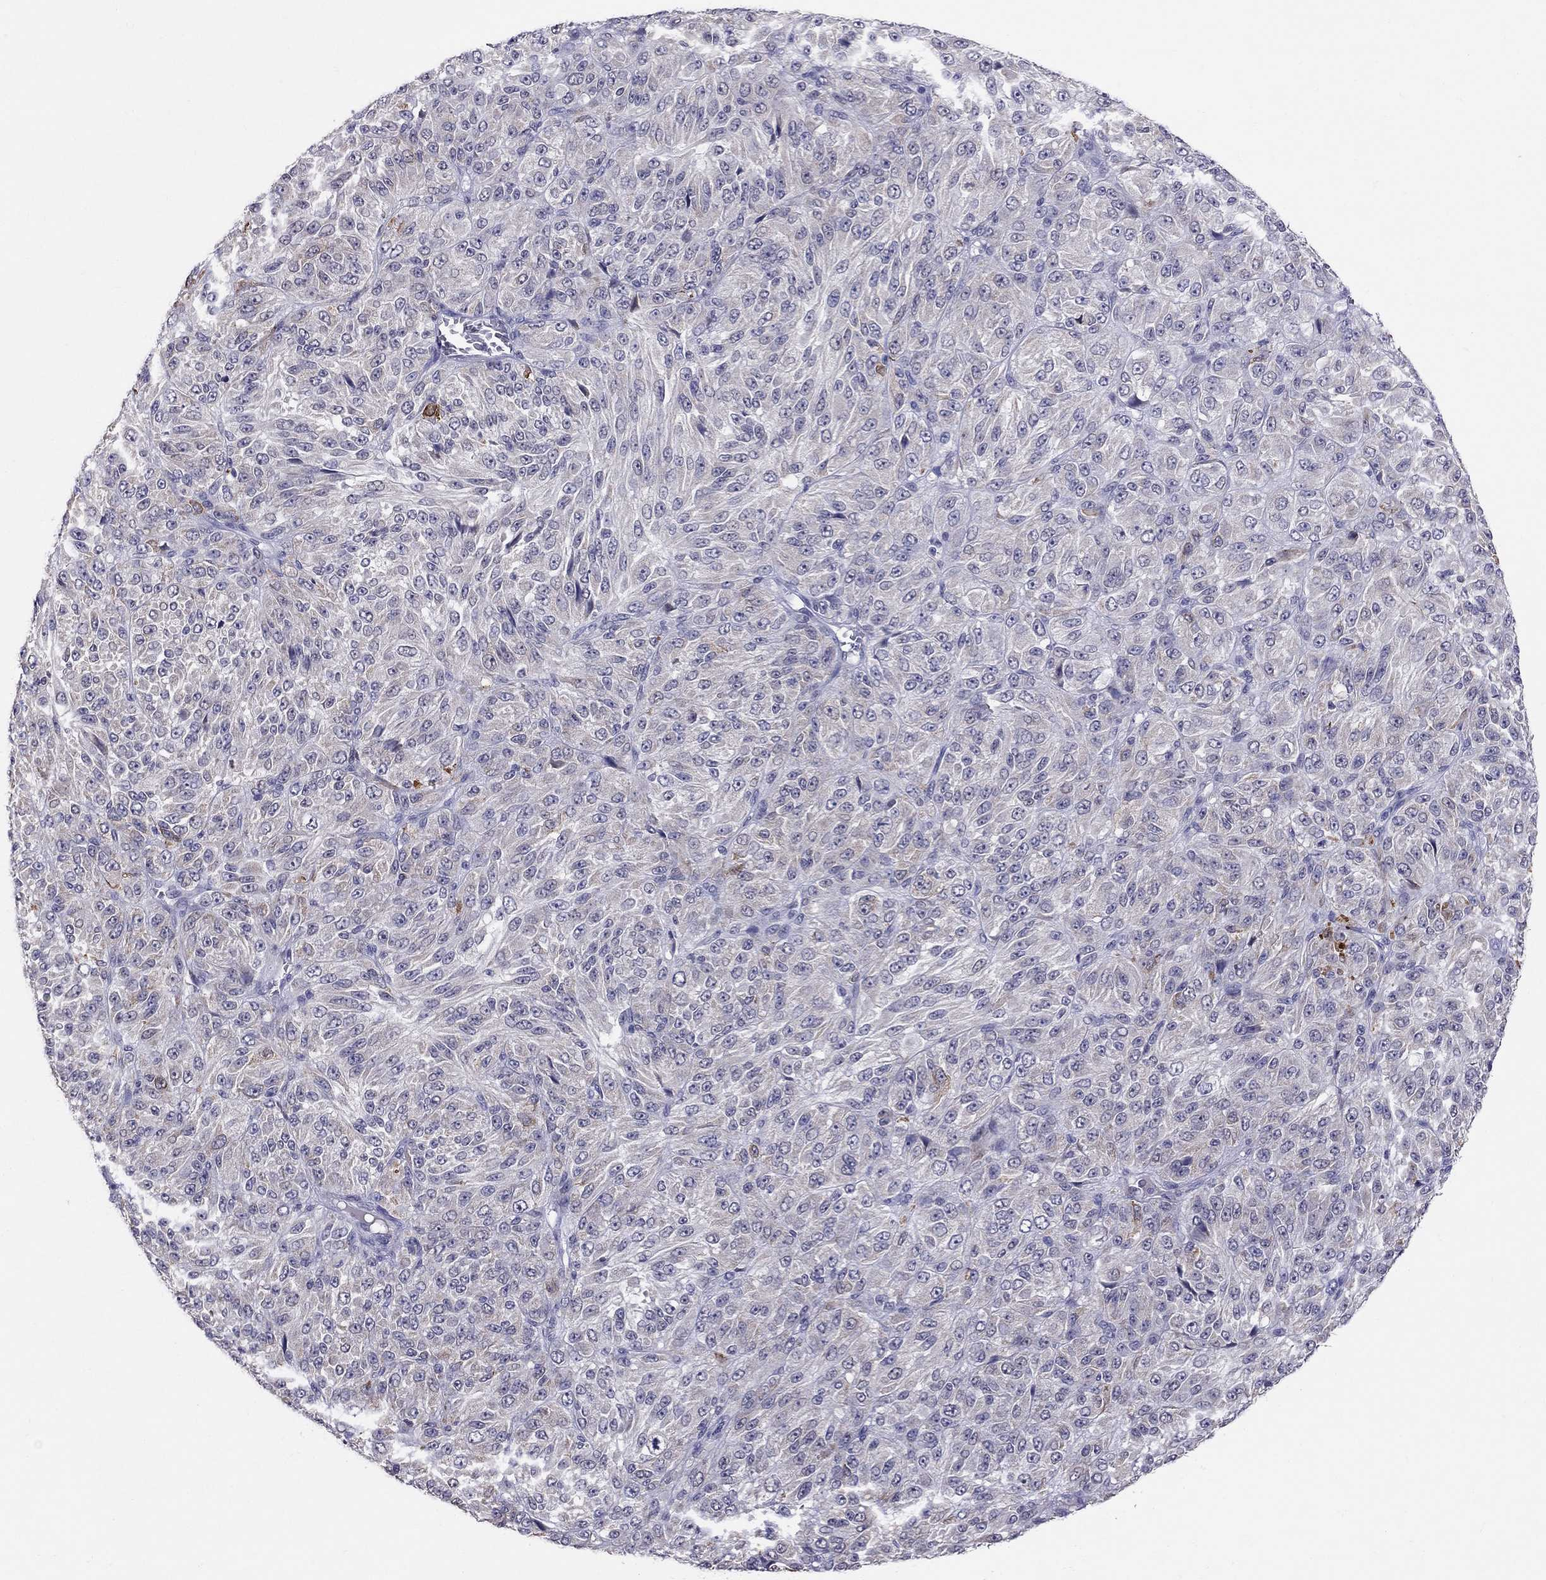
{"staining": {"intensity": "negative", "quantity": "none", "location": "none"}, "tissue": "melanoma", "cell_type": "Tumor cells", "image_type": "cancer", "snomed": [{"axis": "morphology", "description": "Malignant melanoma, Metastatic site"}, {"axis": "topography", "description": "Brain"}], "caption": "Malignant melanoma (metastatic site) stained for a protein using IHC exhibits no expression tumor cells.", "gene": "MYO3B", "patient": {"sex": "female", "age": 56}}